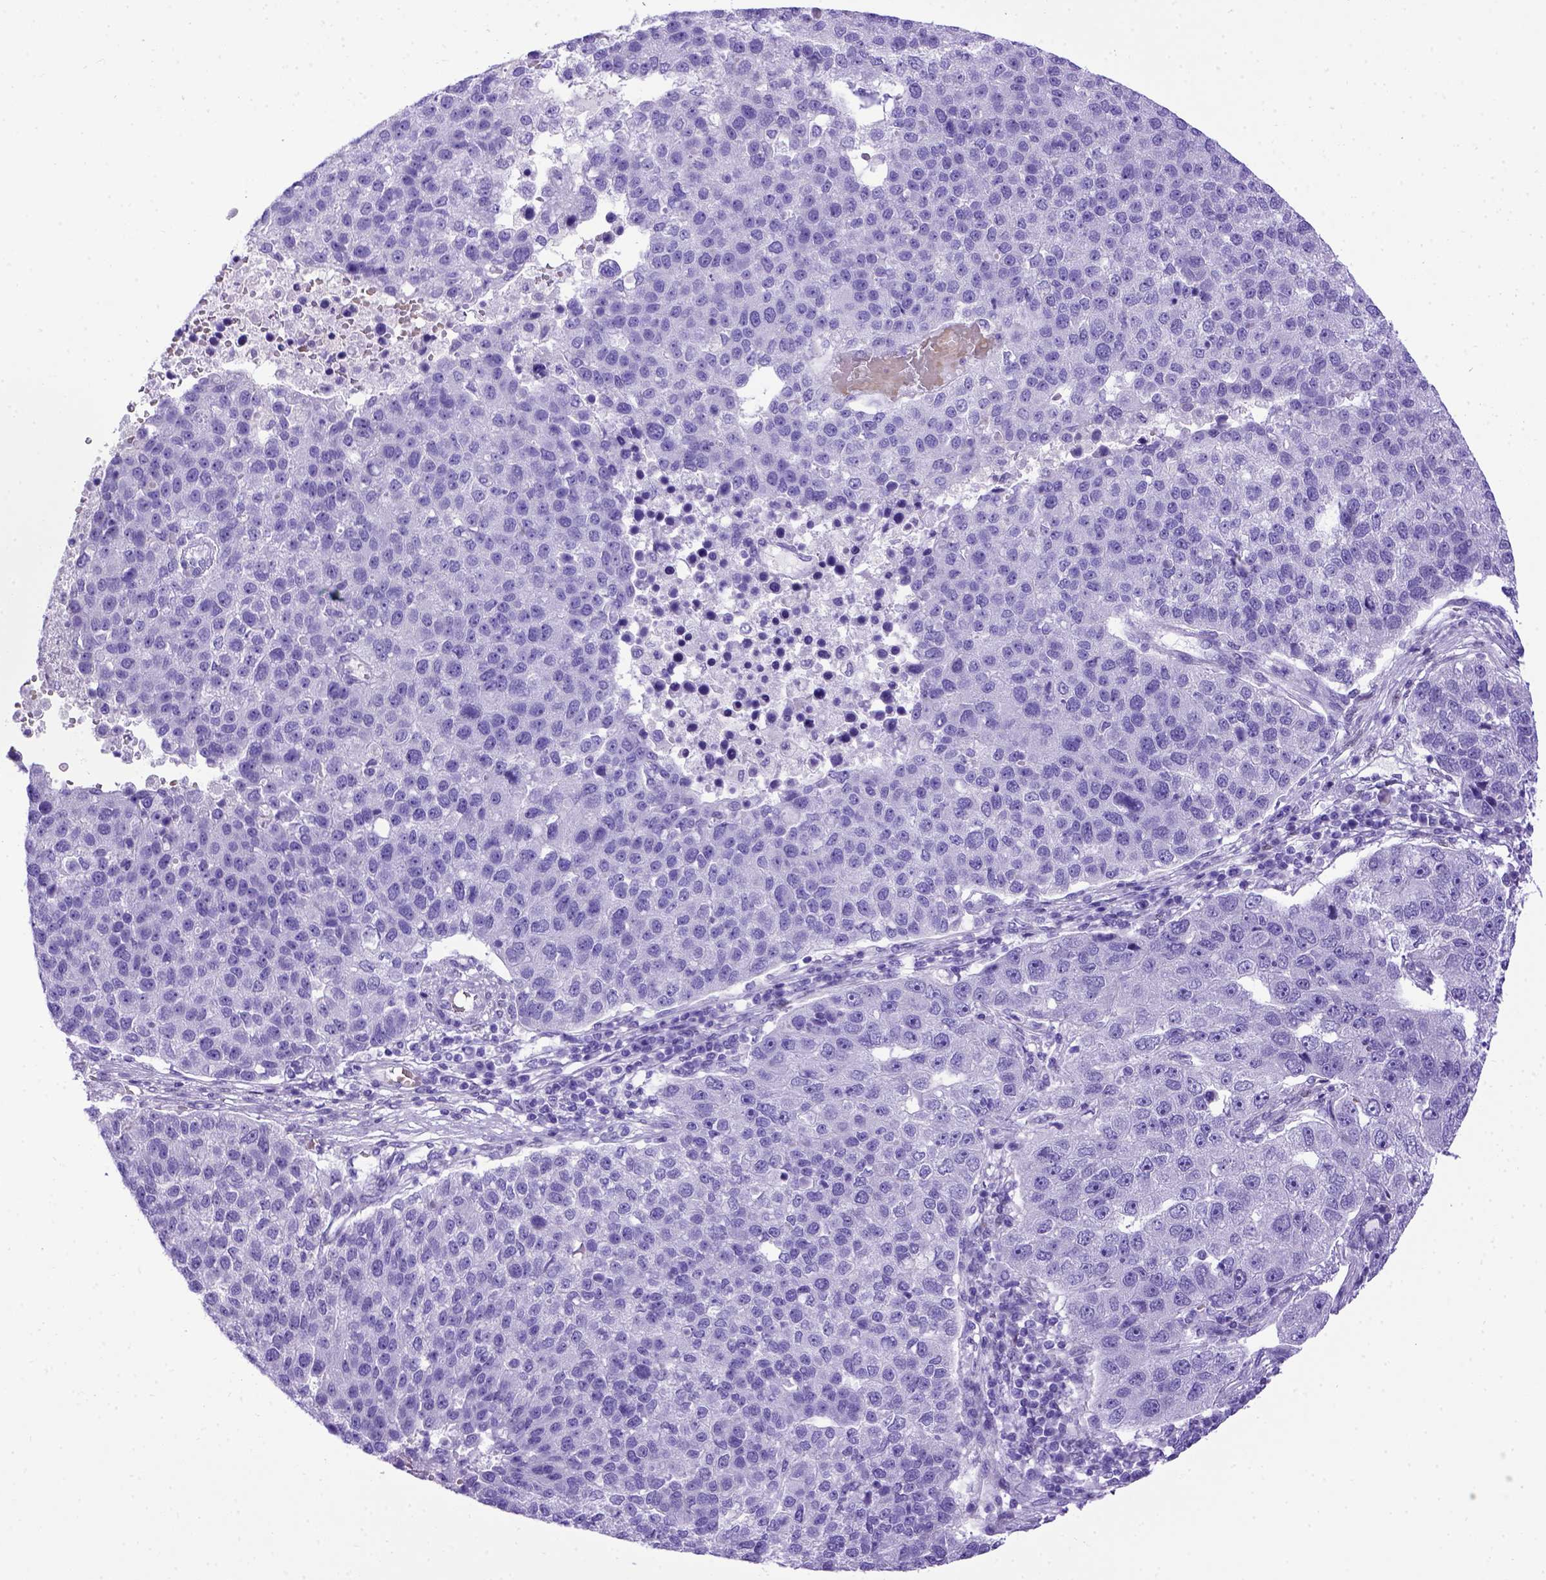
{"staining": {"intensity": "negative", "quantity": "none", "location": "none"}, "tissue": "pancreatic cancer", "cell_type": "Tumor cells", "image_type": "cancer", "snomed": [{"axis": "morphology", "description": "Adenocarcinoma, NOS"}, {"axis": "topography", "description": "Pancreas"}], "caption": "Micrograph shows no significant protein positivity in tumor cells of pancreatic cancer (adenocarcinoma).", "gene": "MEOX2", "patient": {"sex": "female", "age": 61}}